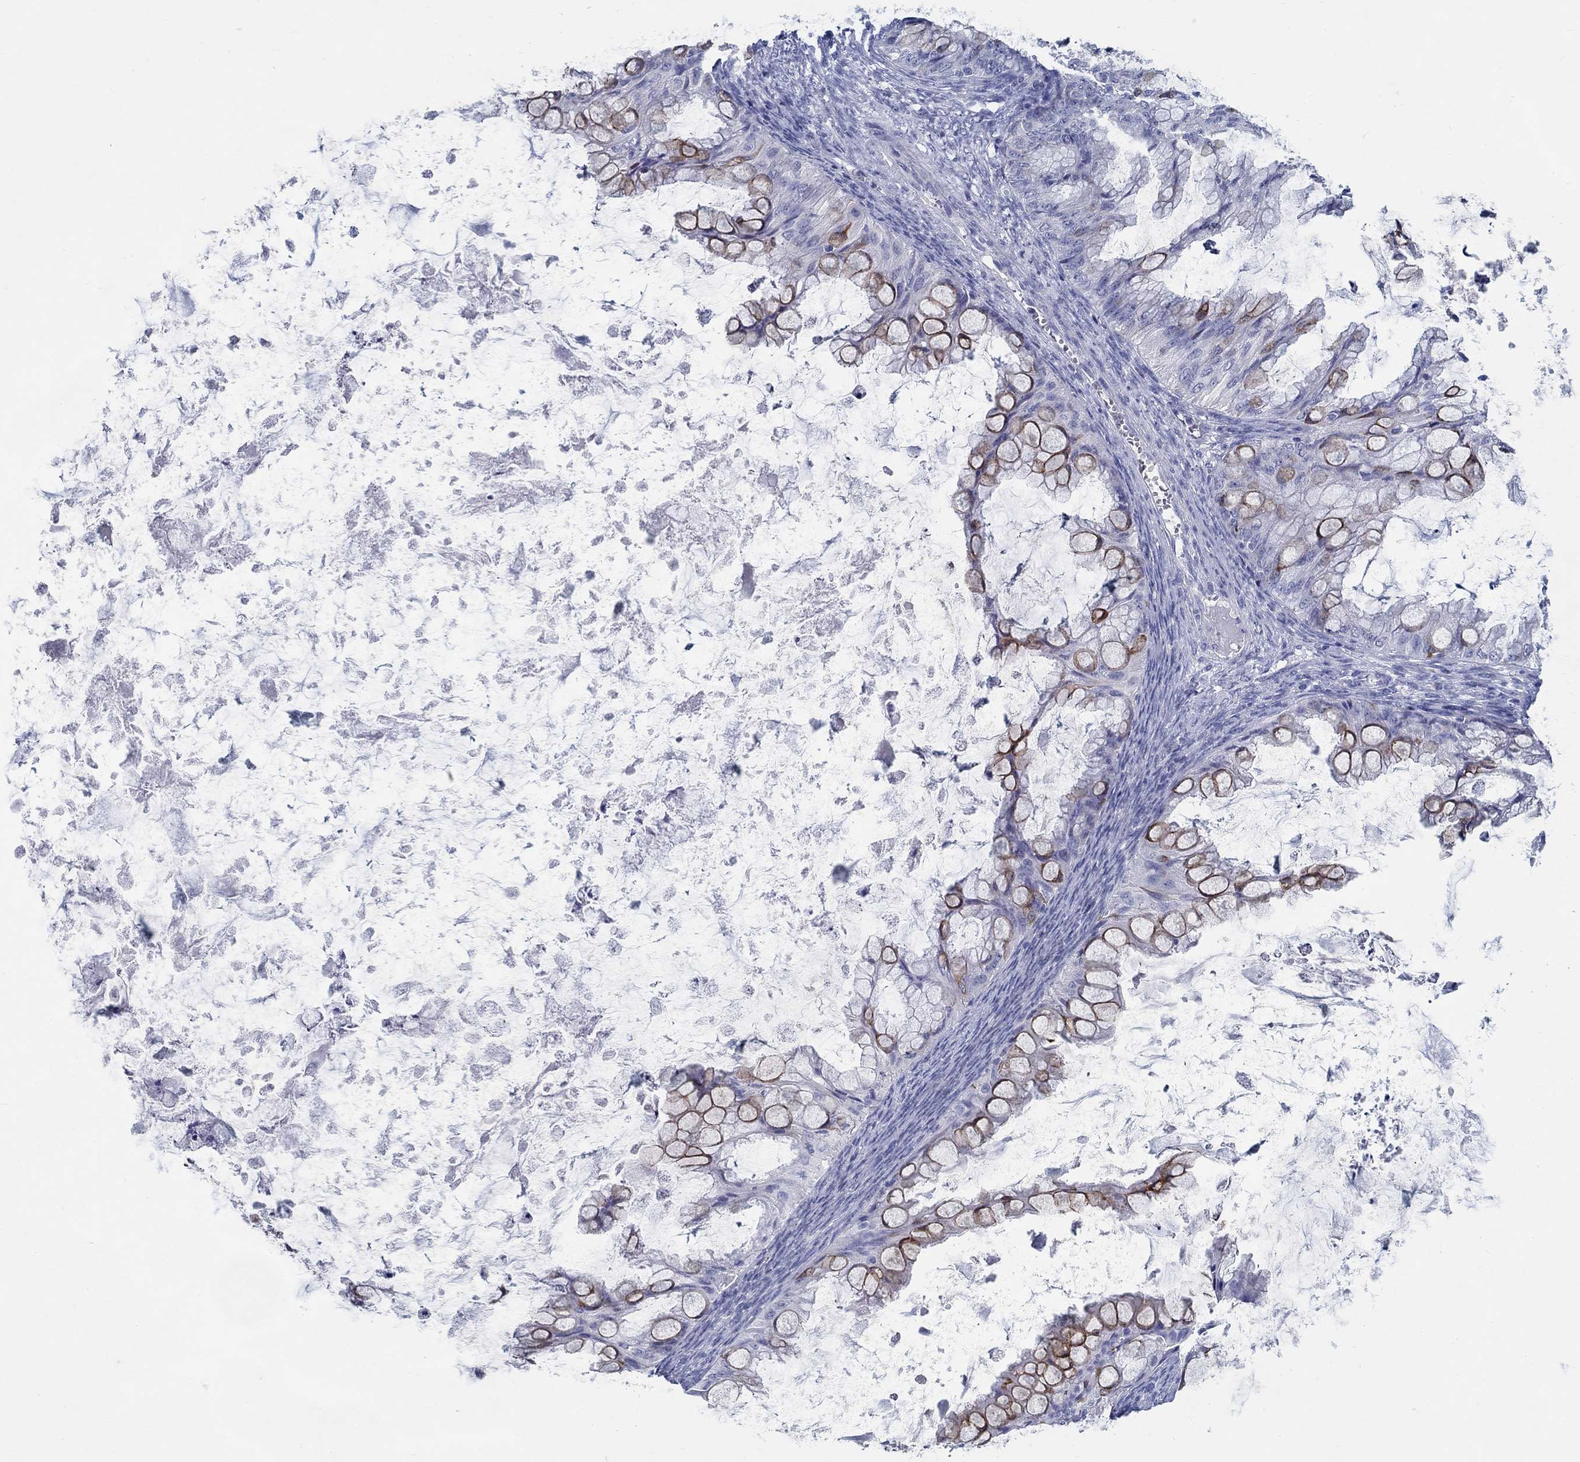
{"staining": {"intensity": "strong", "quantity": "<25%", "location": "cytoplasmic/membranous"}, "tissue": "ovarian cancer", "cell_type": "Tumor cells", "image_type": "cancer", "snomed": [{"axis": "morphology", "description": "Cystadenocarcinoma, mucinous, NOS"}, {"axis": "topography", "description": "Ovary"}], "caption": "Strong cytoplasmic/membranous positivity for a protein is present in approximately <25% of tumor cells of ovarian cancer using IHC.", "gene": "RAP1GAP", "patient": {"sex": "female", "age": 35}}